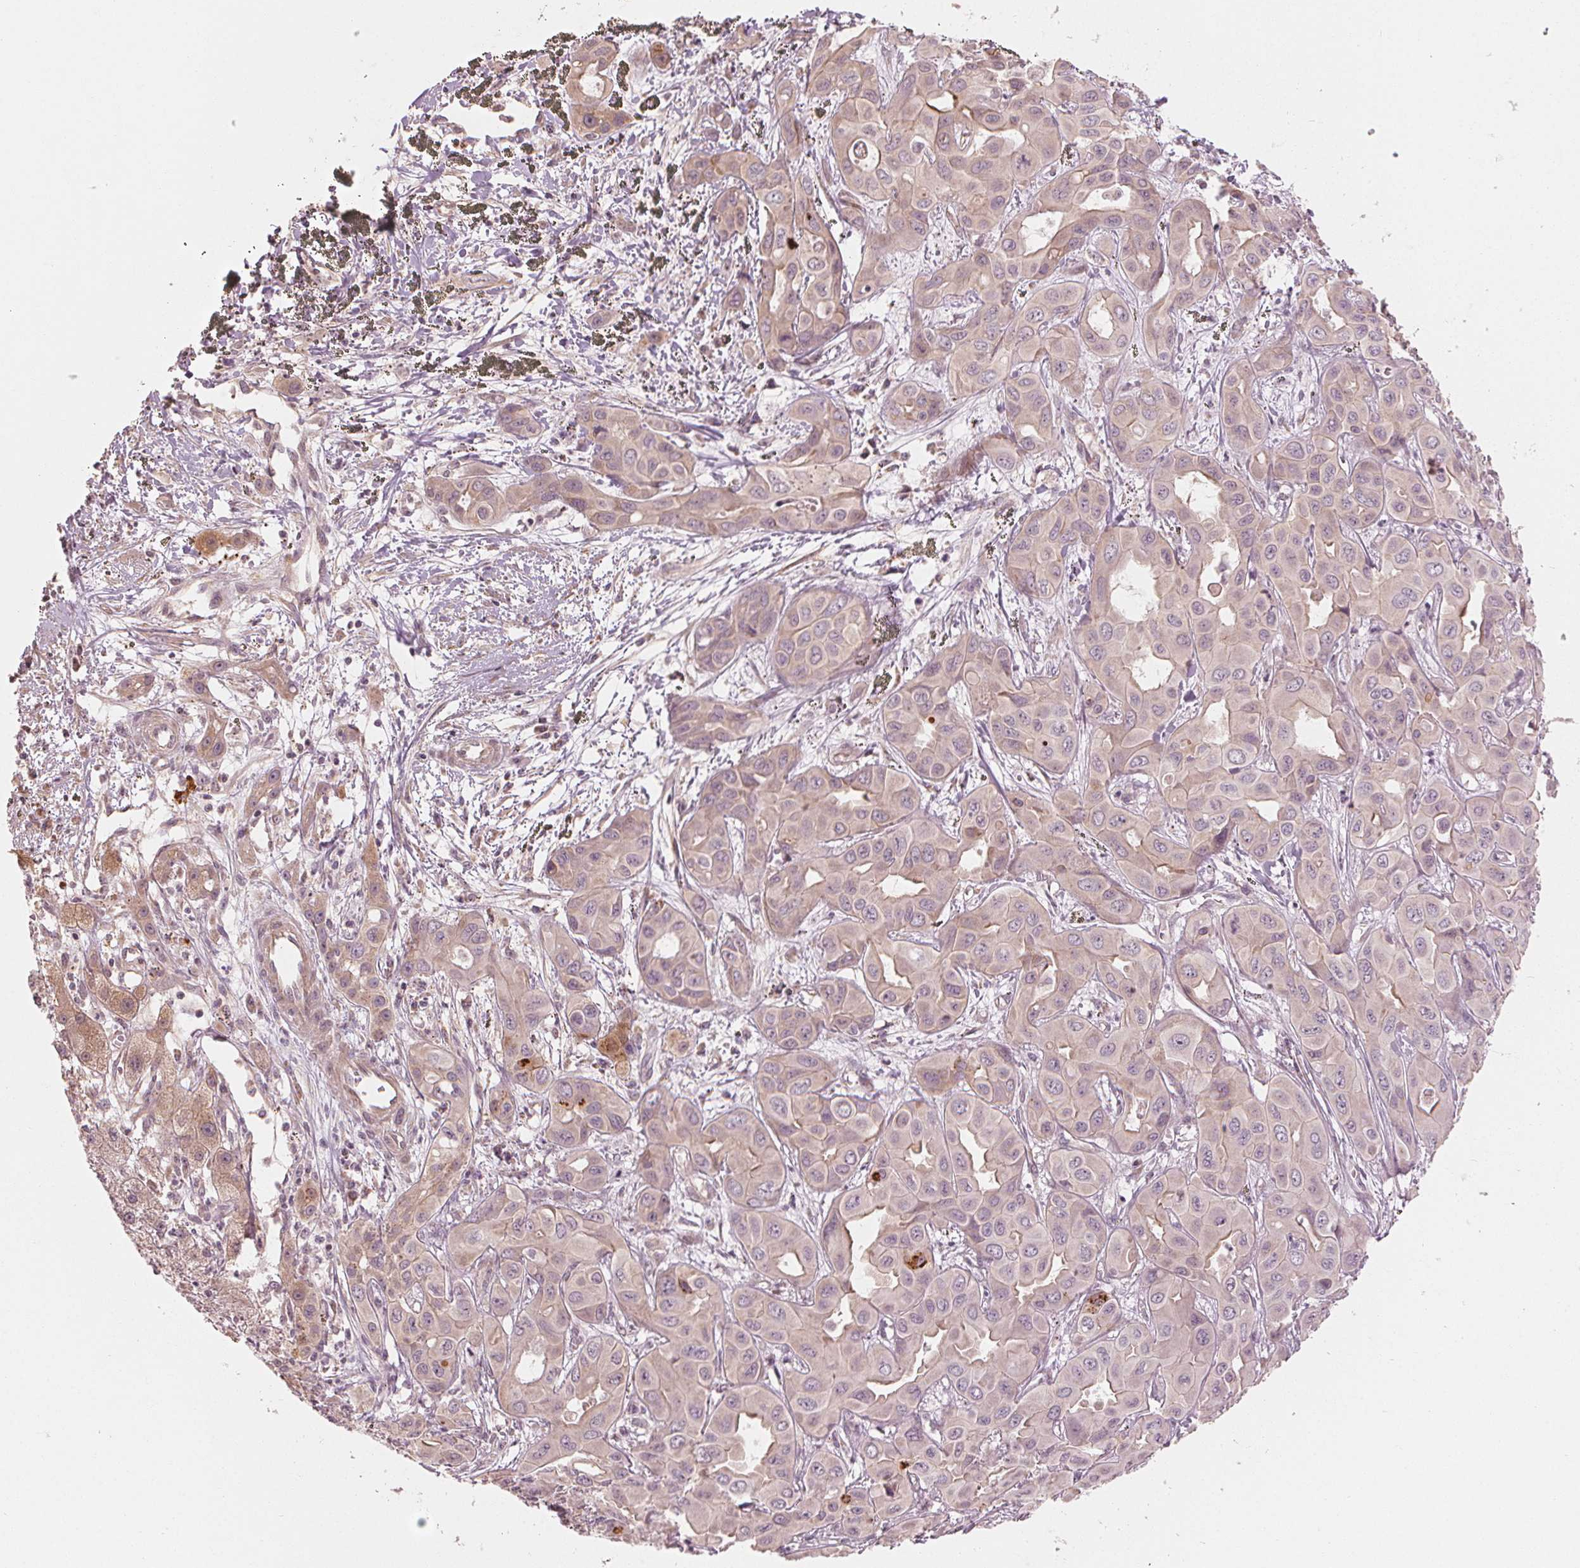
{"staining": {"intensity": "negative", "quantity": "none", "location": "none"}, "tissue": "liver cancer", "cell_type": "Tumor cells", "image_type": "cancer", "snomed": [{"axis": "morphology", "description": "Cholangiocarcinoma"}, {"axis": "topography", "description": "Liver"}], "caption": "Human liver cancer (cholangiocarcinoma) stained for a protein using immunohistochemistry displays no positivity in tumor cells.", "gene": "CLBA1", "patient": {"sex": "female", "age": 60}}